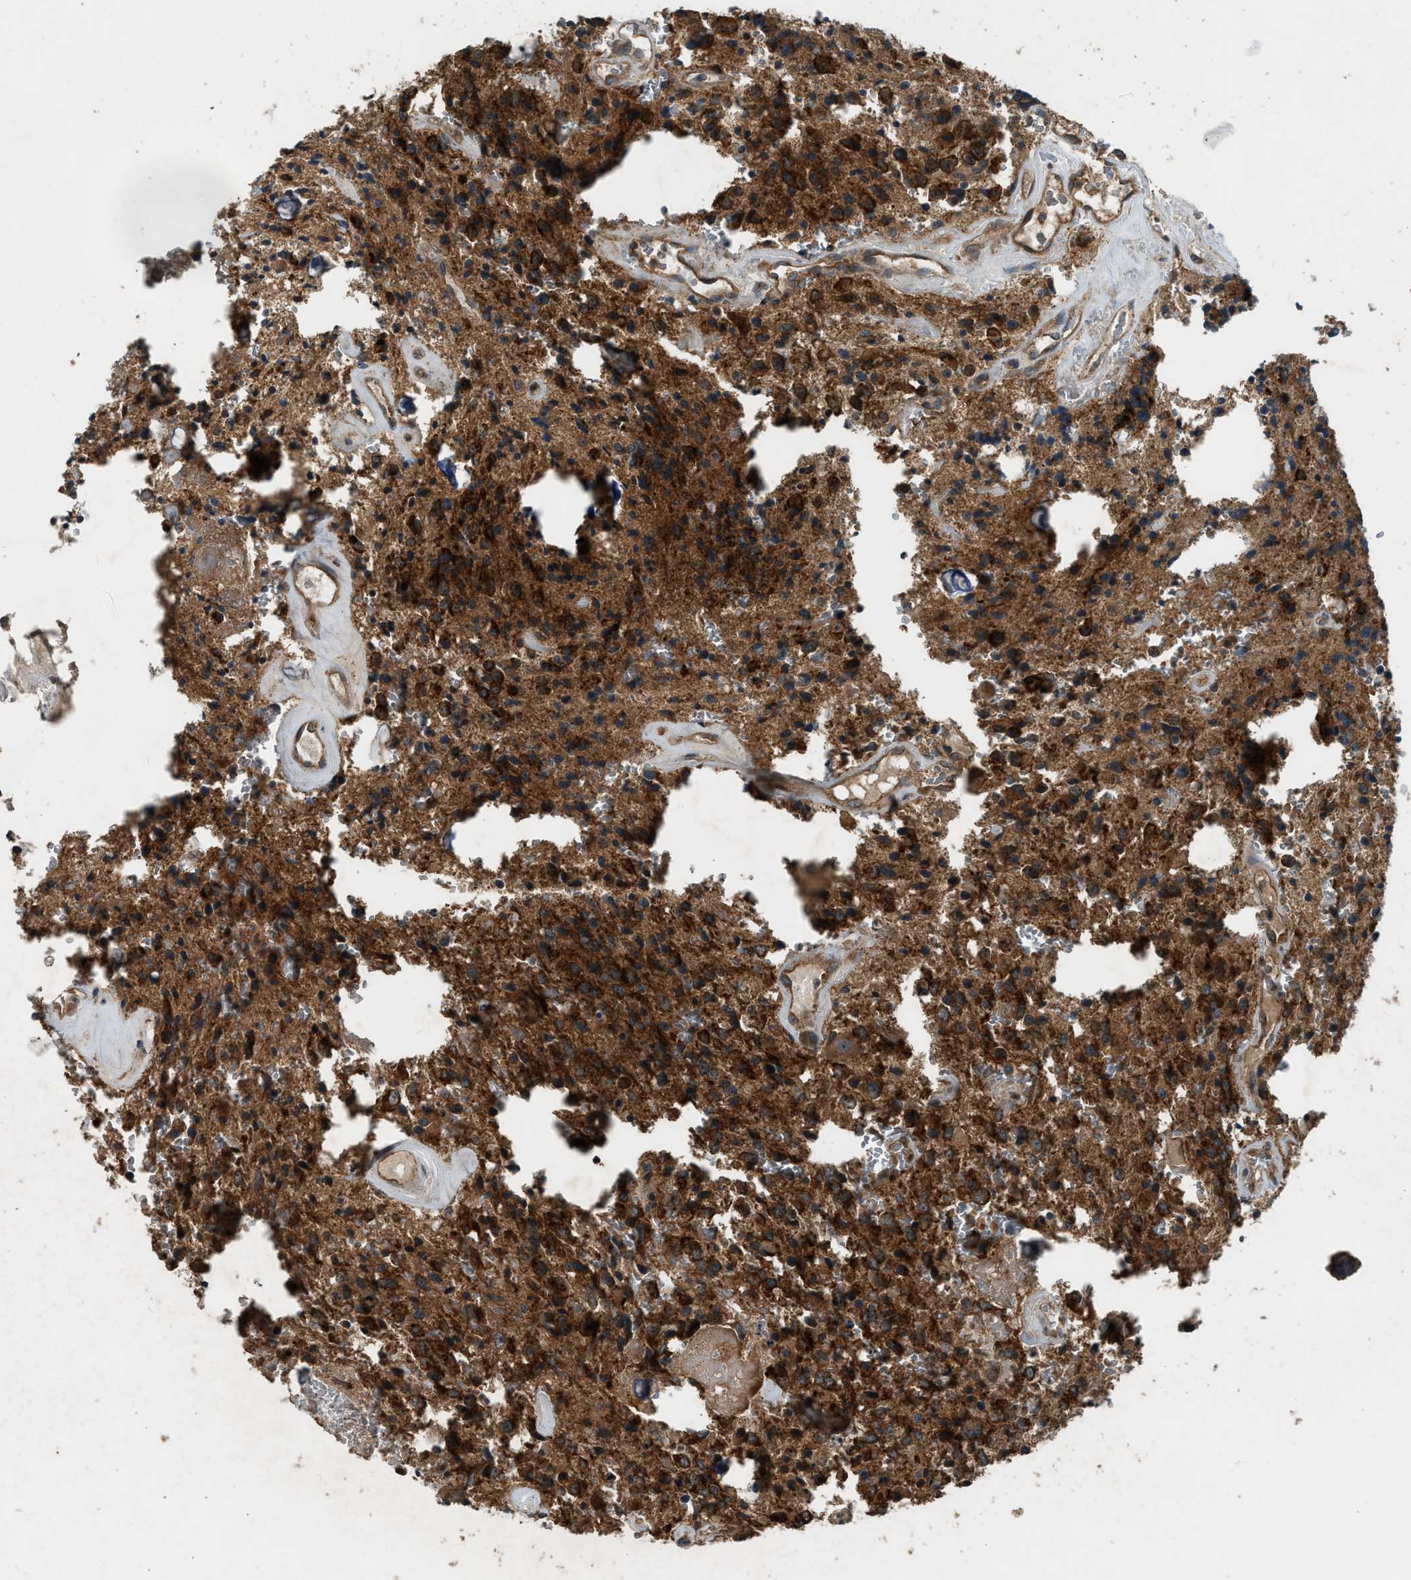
{"staining": {"intensity": "strong", "quantity": ">75%", "location": "cytoplasmic/membranous"}, "tissue": "glioma", "cell_type": "Tumor cells", "image_type": "cancer", "snomed": [{"axis": "morphology", "description": "Glioma, malignant, Low grade"}, {"axis": "topography", "description": "Brain"}], "caption": "Malignant glioma (low-grade) stained with a protein marker demonstrates strong staining in tumor cells.", "gene": "HIP1R", "patient": {"sex": "male", "age": 58}}